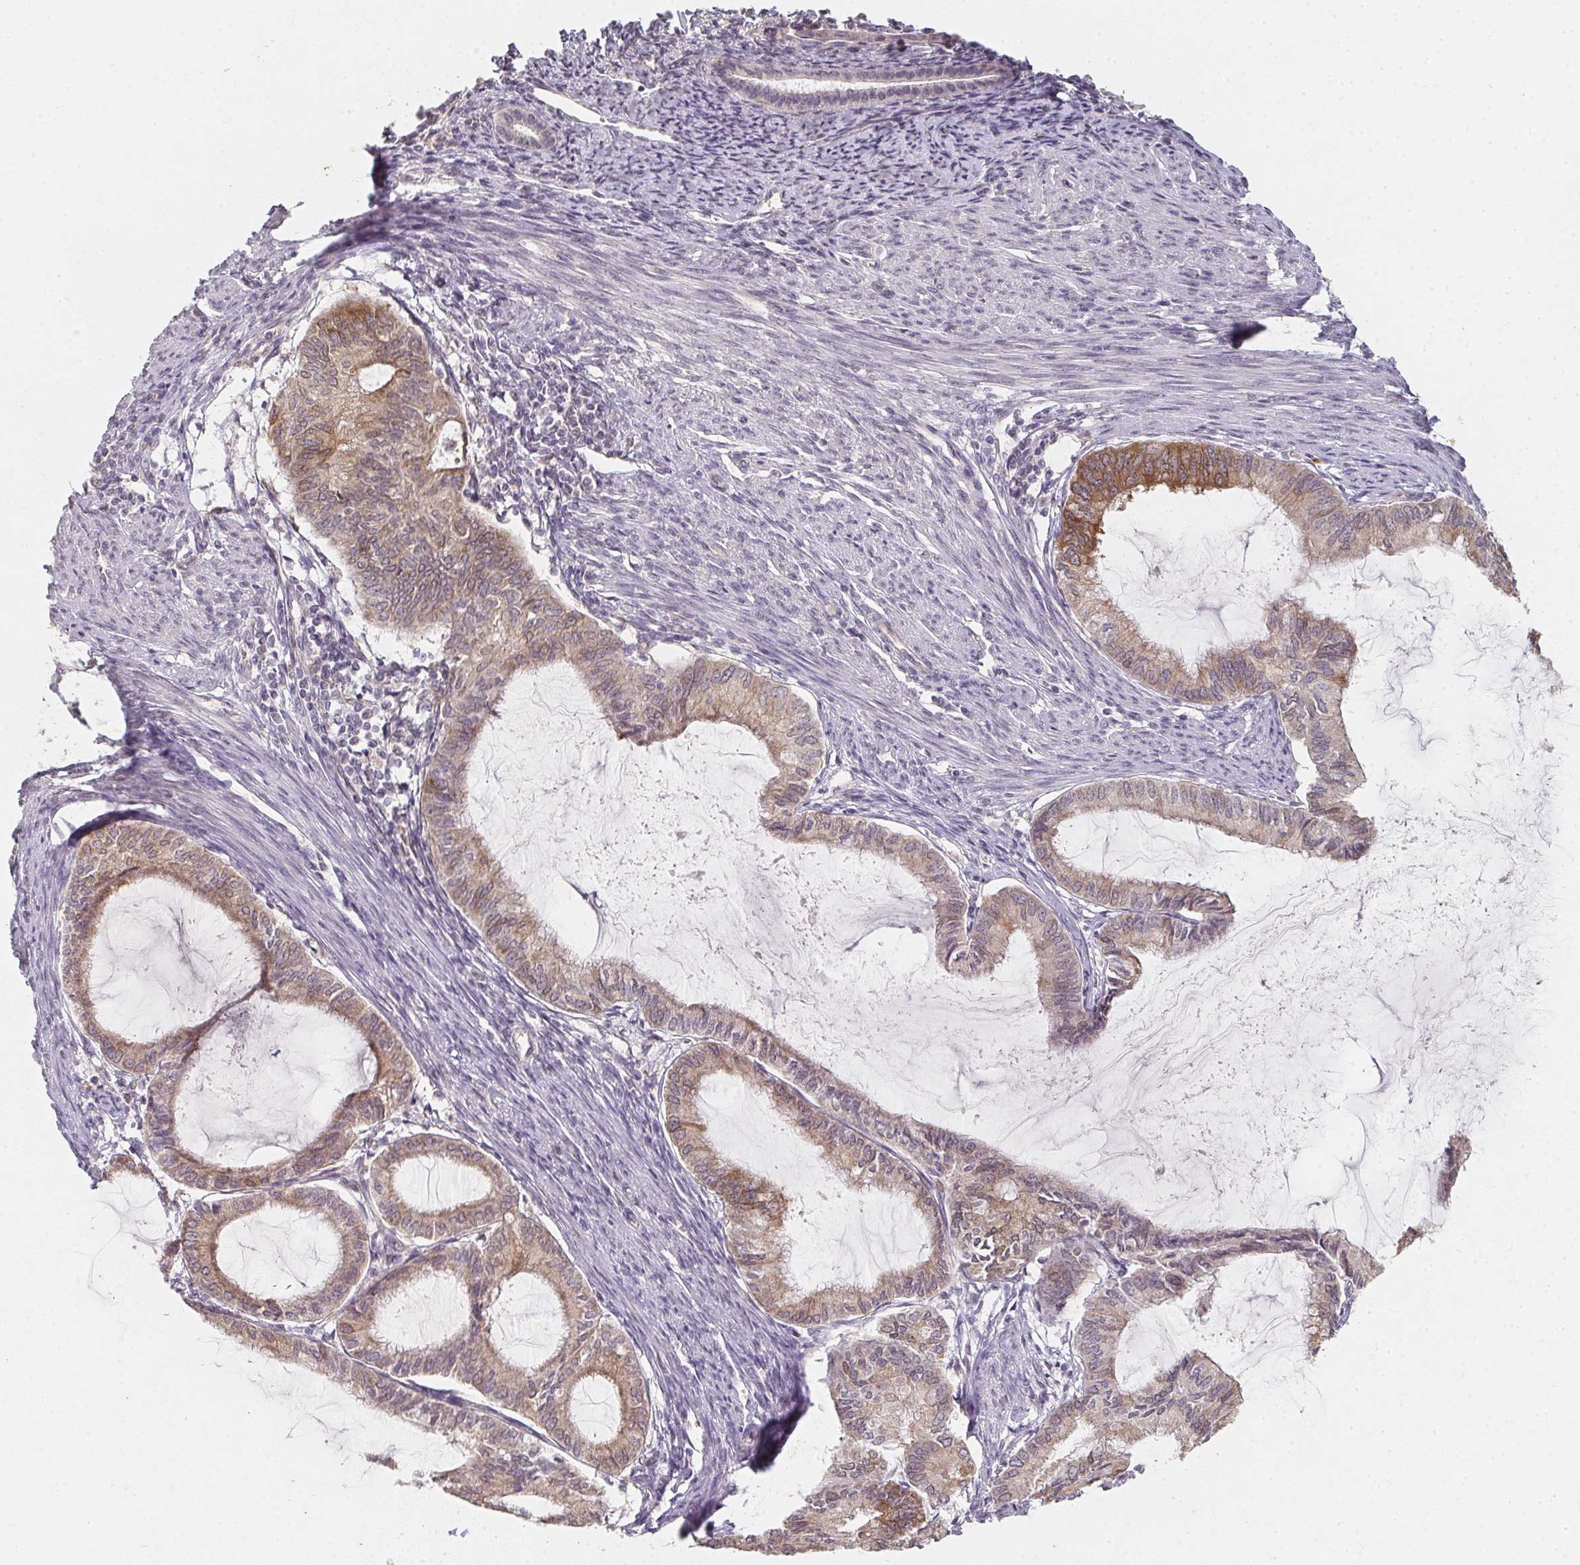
{"staining": {"intensity": "moderate", "quantity": "25%-75%", "location": "cytoplasmic/membranous"}, "tissue": "endometrial cancer", "cell_type": "Tumor cells", "image_type": "cancer", "snomed": [{"axis": "morphology", "description": "Adenocarcinoma, NOS"}, {"axis": "topography", "description": "Endometrium"}], "caption": "IHC image of endometrial adenocarcinoma stained for a protein (brown), which reveals medium levels of moderate cytoplasmic/membranous staining in about 25%-75% of tumor cells.", "gene": "SOAT1", "patient": {"sex": "female", "age": 86}}